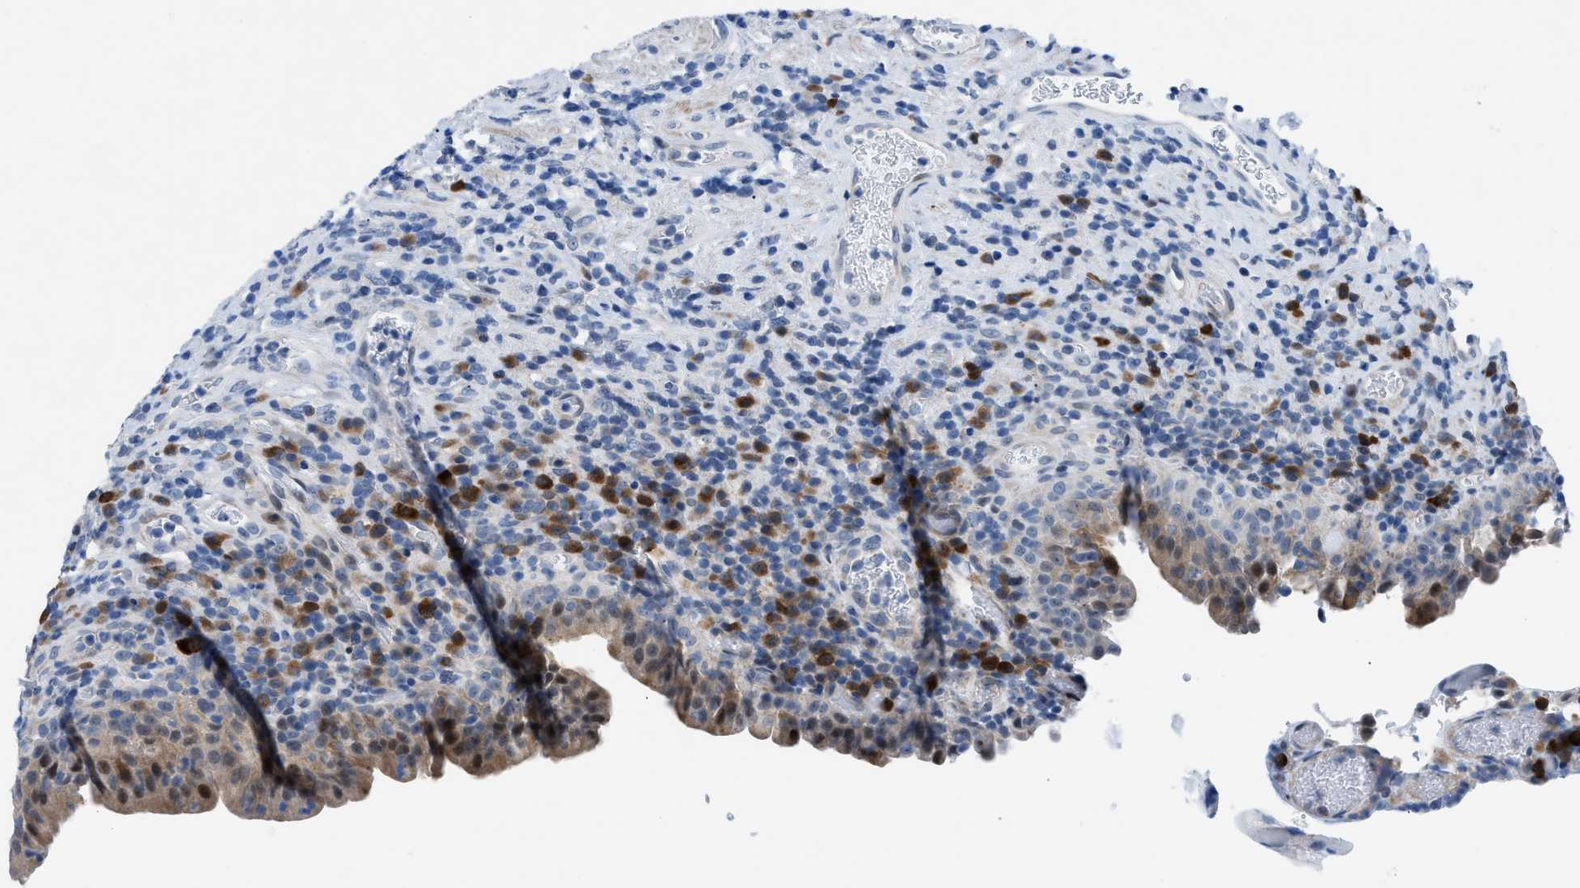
{"staining": {"intensity": "negative", "quantity": "none", "location": "none"}, "tissue": "urothelial cancer", "cell_type": "Tumor cells", "image_type": "cancer", "snomed": [{"axis": "morphology", "description": "Urothelial carcinoma, Low grade"}, {"axis": "topography", "description": "Urinary bladder"}], "caption": "Low-grade urothelial carcinoma stained for a protein using immunohistochemistry exhibits no expression tumor cells.", "gene": "UAP1", "patient": {"sex": "female", "age": 75}}